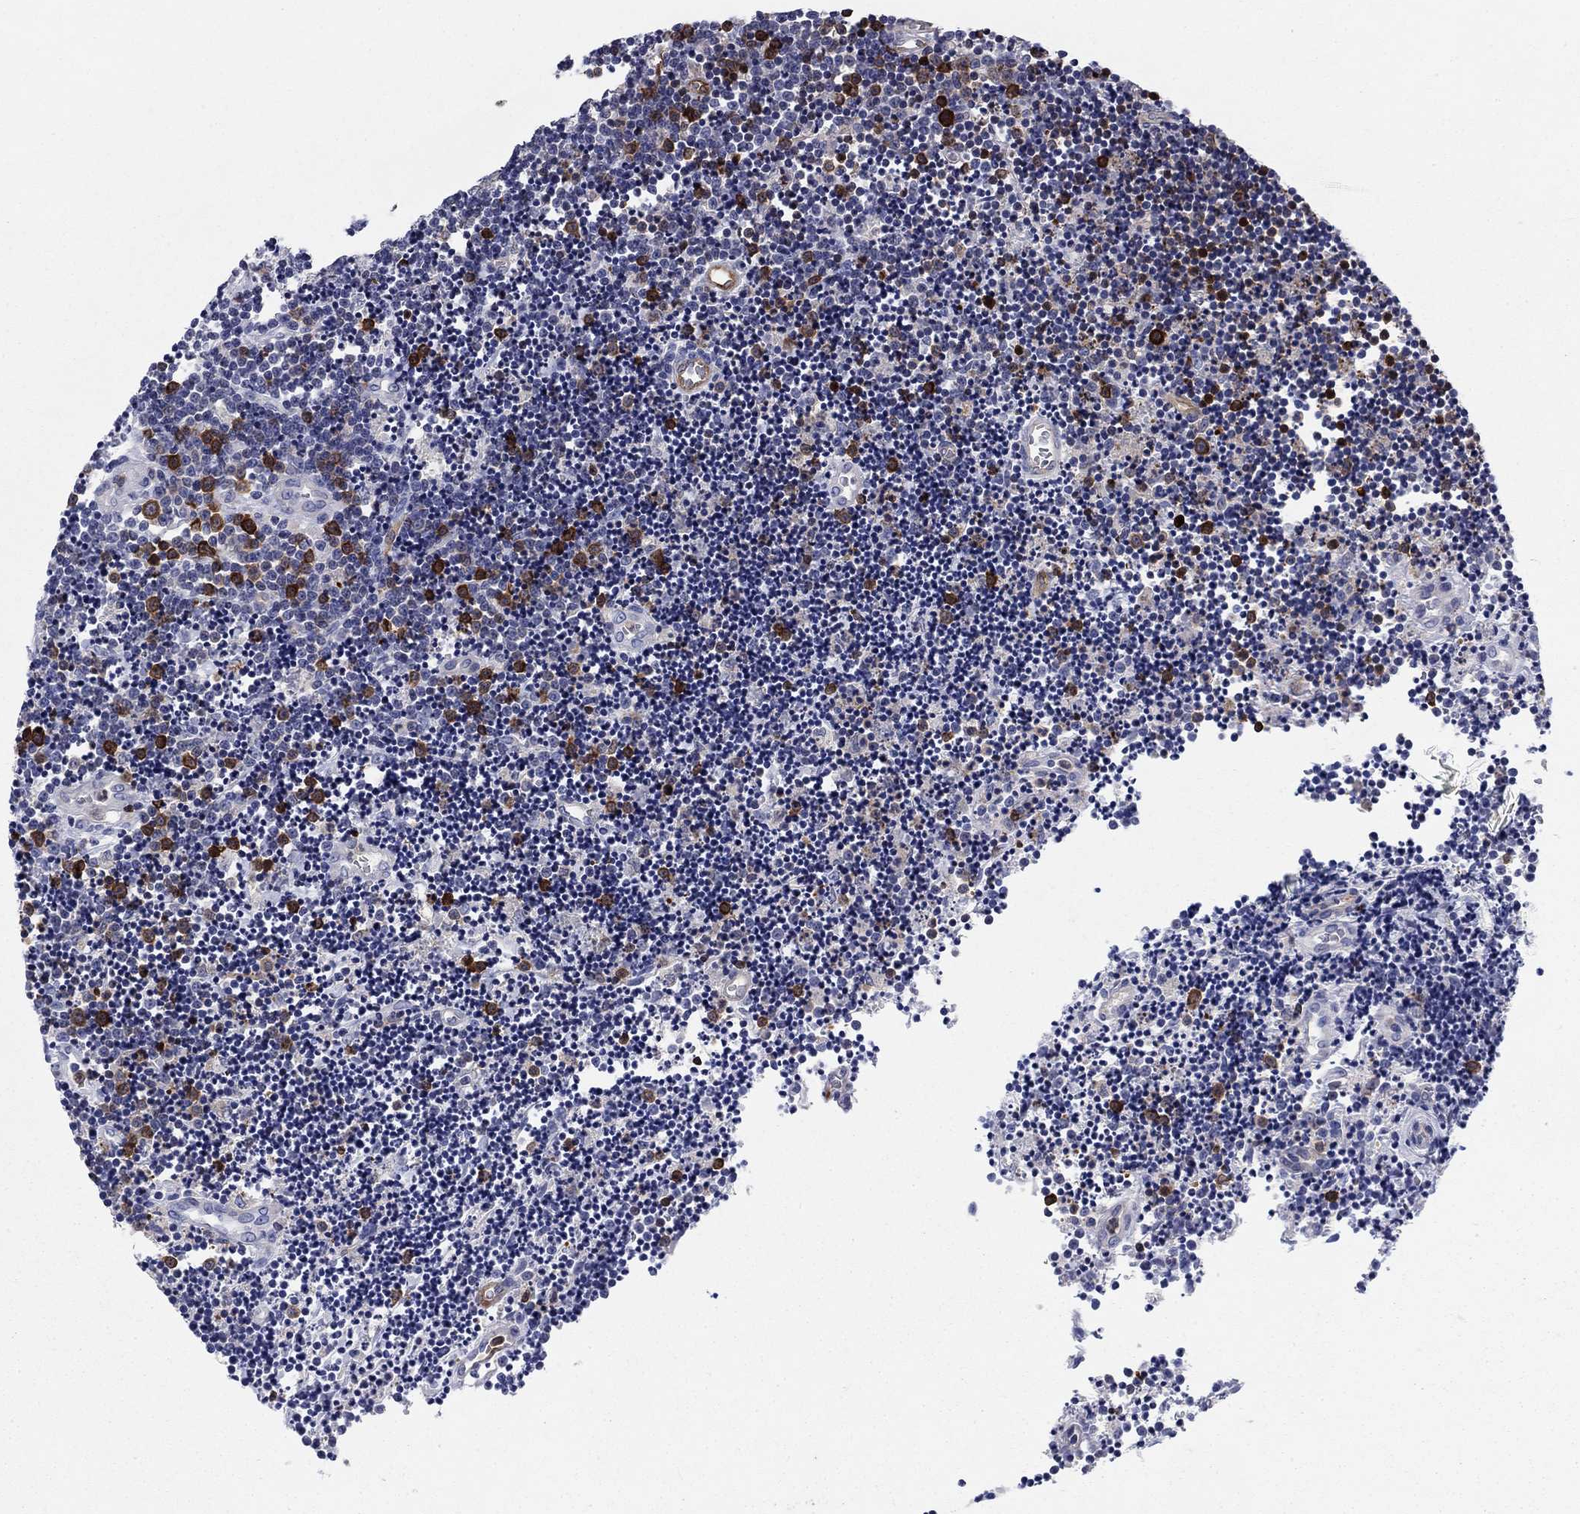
{"staining": {"intensity": "strong", "quantity": "<25%", "location": "cytoplasmic/membranous"}, "tissue": "lymphoma", "cell_type": "Tumor cells", "image_type": "cancer", "snomed": [{"axis": "morphology", "description": "Malignant lymphoma, non-Hodgkin's type, Low grade"}, {"axis": "topography", "description": "Brain"}], "caption": "There is medium levels of strong cytoplasmic/membranous expression in tumor cells of low-grade malignant lymphoma, non-Hodgkin's type, as demonstrated by immunohistochemical staining (brown color).", "gene": "STMN1", "patient": {"sex": "female", "age": 66}}